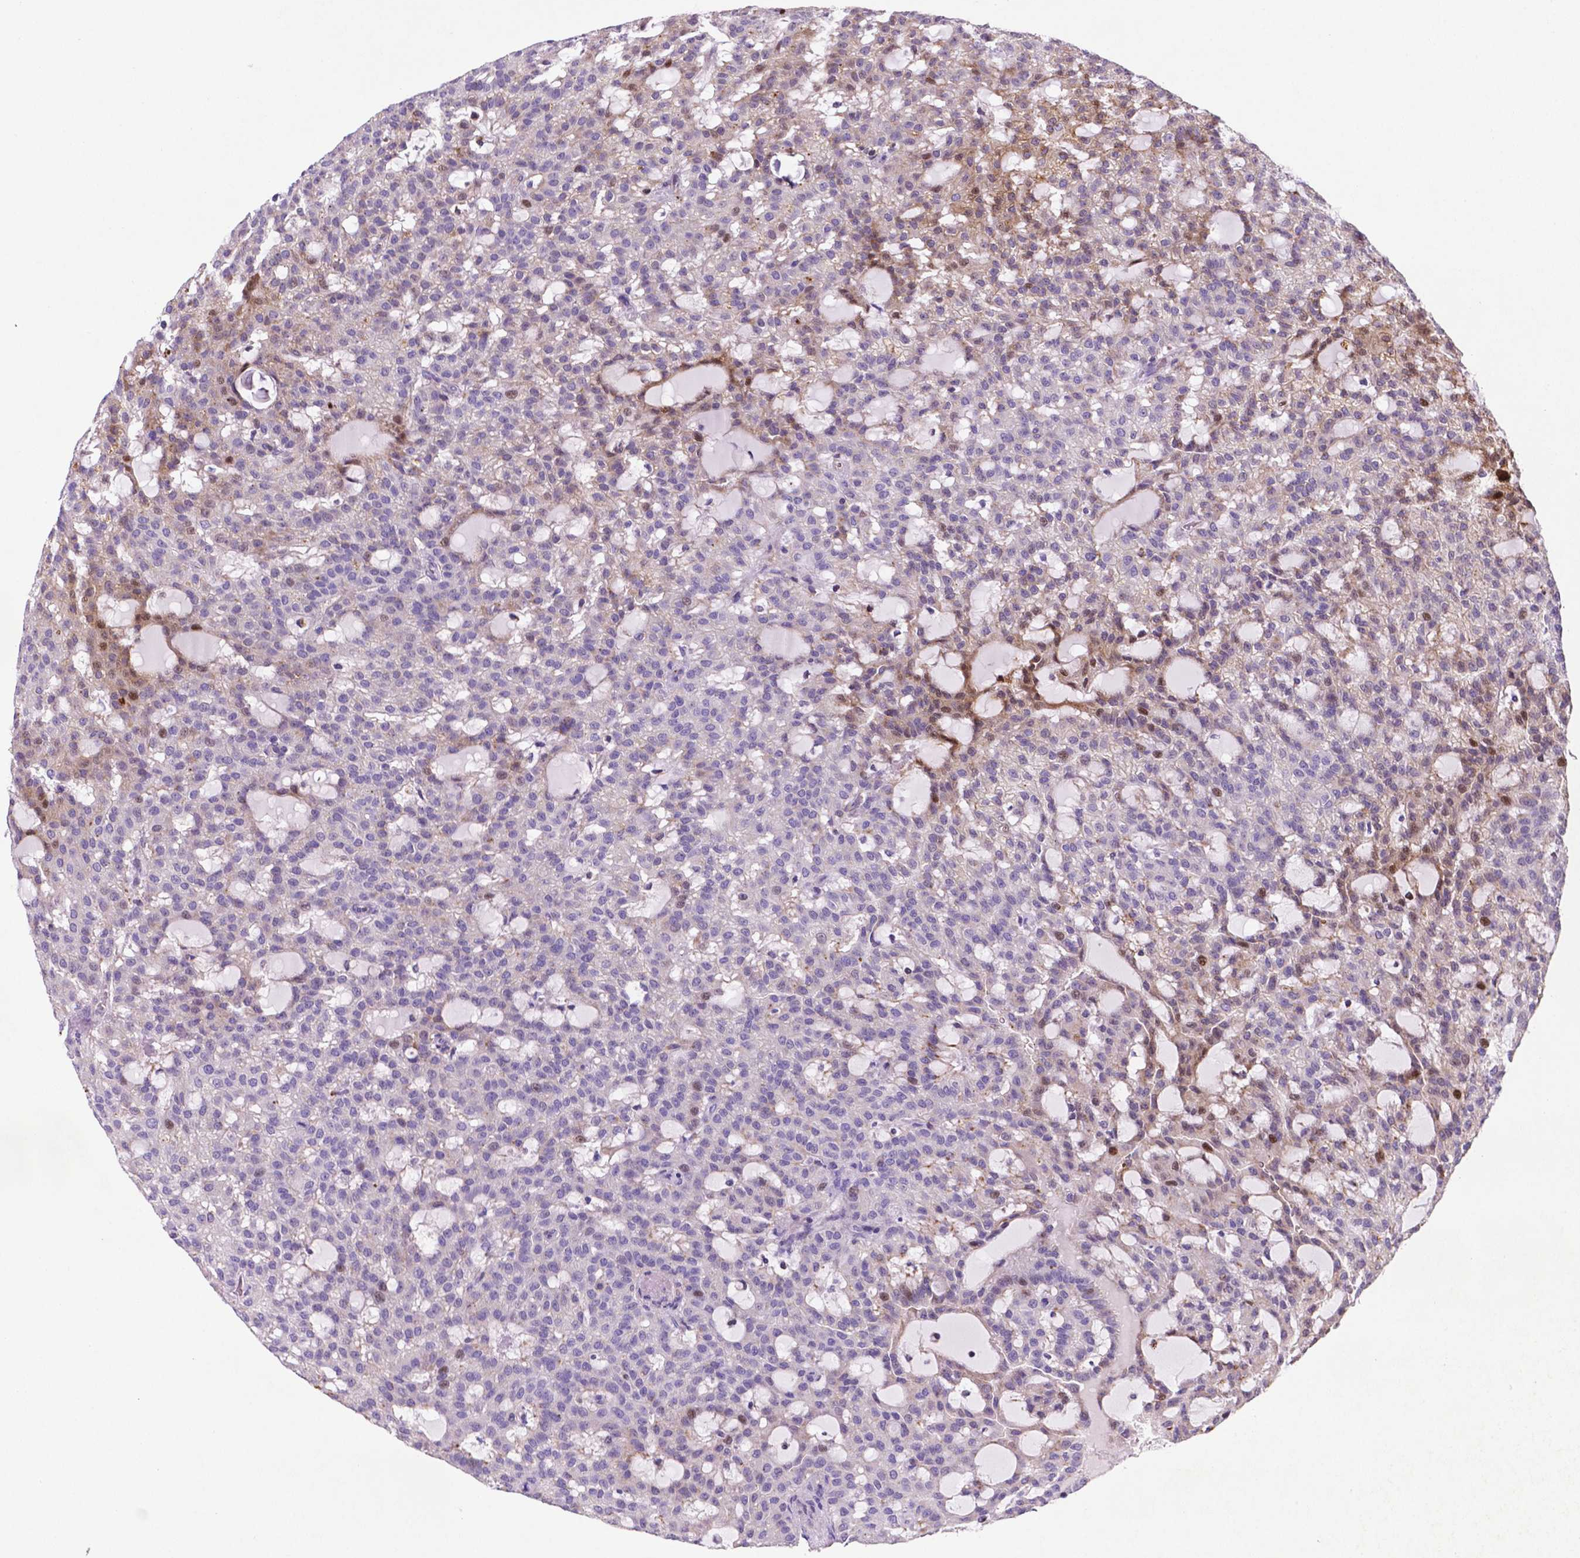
{"staining": {"intensity": "strong", "quantity": "<25%", "location": "nuclear"}, "tissue": "renal cancer", "cell_type": "Tumor cells", "image_type": "cancer", "snomed": [{"axis": "morphology", "description": "Adenocarcinoma, NOS"}, {"axis": "topography", "description": "Kidney"}], "caption": "Brown immunohistochemical staining in human renal cancer shows strong nuclear expression in approximately <25% of tumor cells.", "gene": "TM4SF20", "patient": {"sex": "male", "age": 63}}